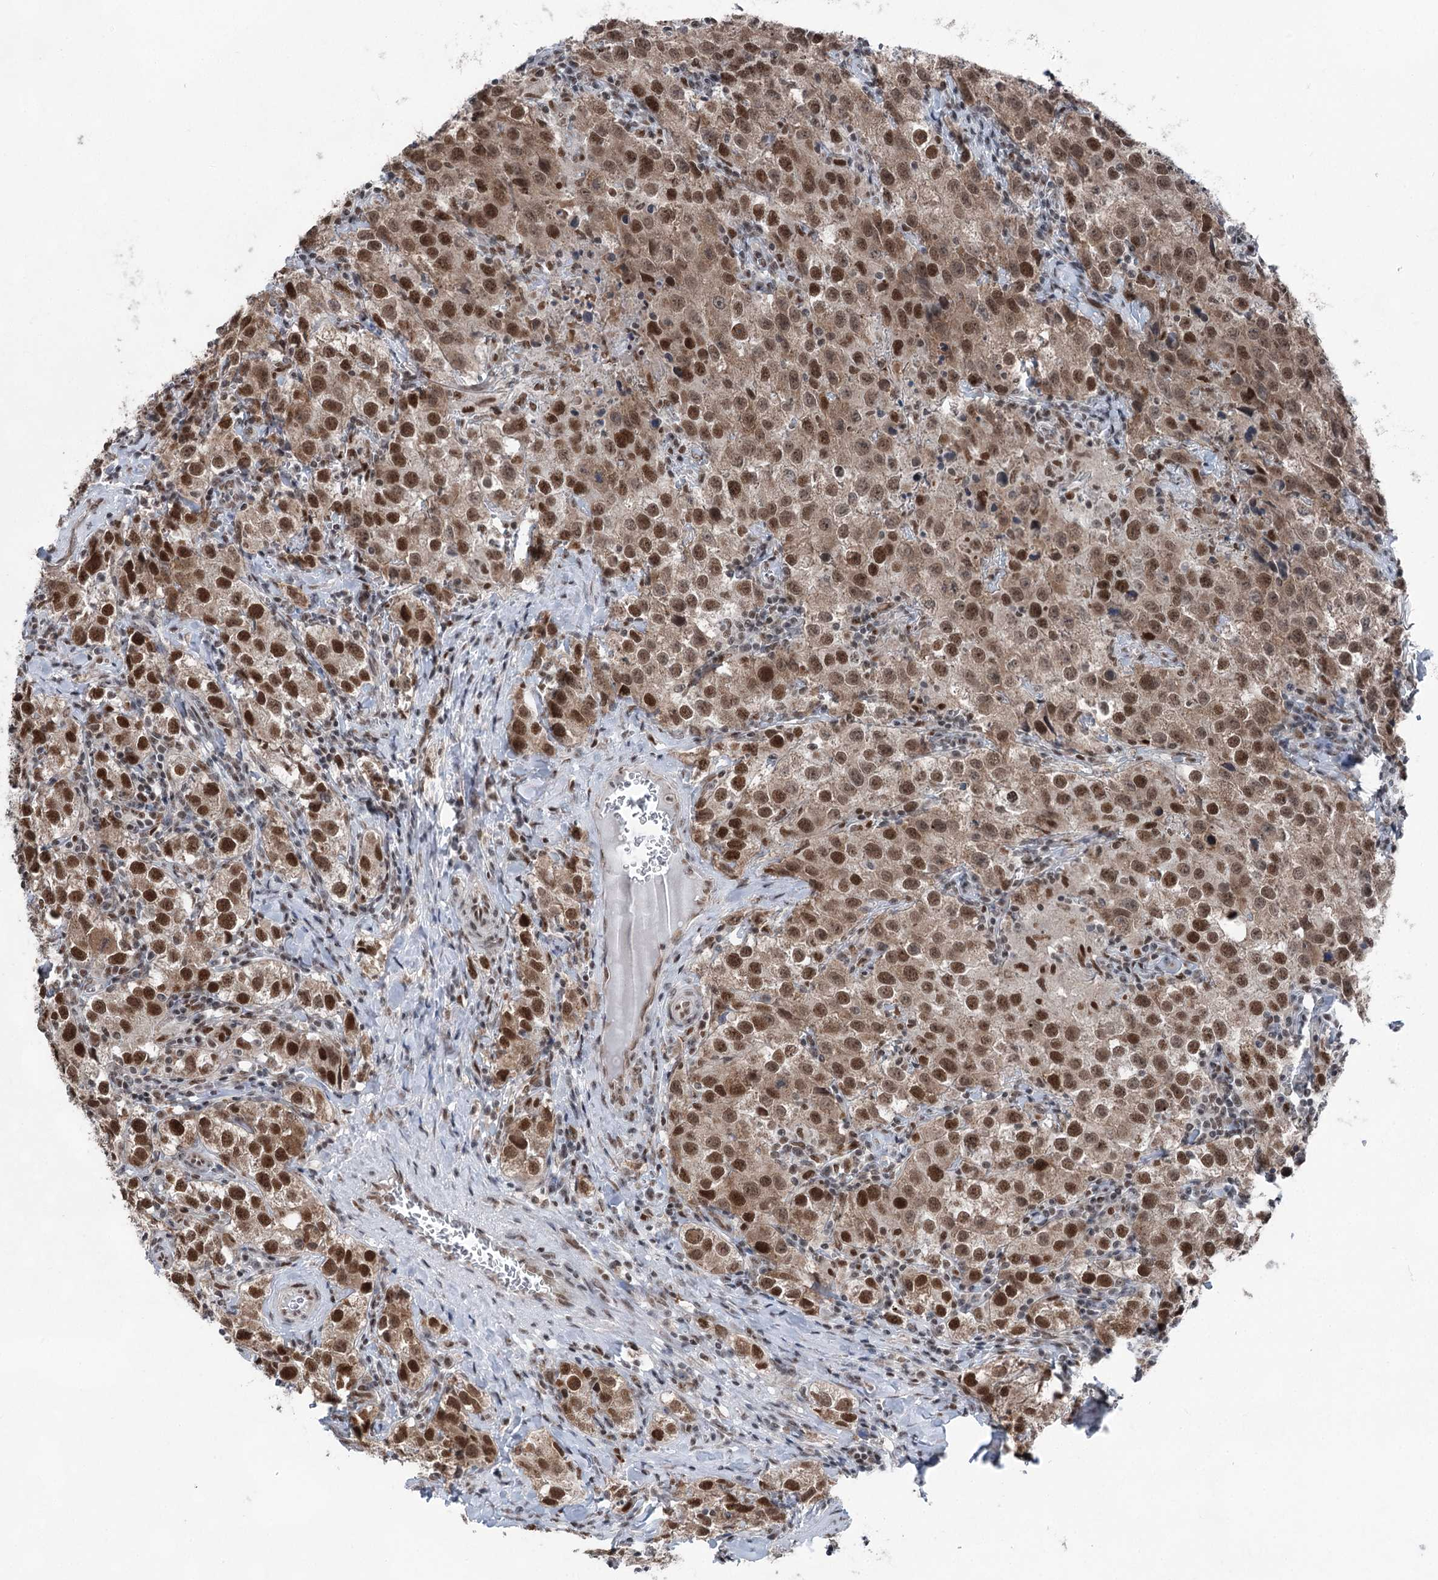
{"staining": {"intensity": "strong", "quantity": ">75%", "location": "nuclear"}, "tissue": "testis cancer", "cell_type": "Tumor cells", "image_type": "cancer", "snomed": [{"axis": "morphology", "description": "Seminoma, NOS"}, {"axis": "morphology", "description": "Carcinoma, Embryonal, NOS"}, {"axis": "topography", "description": "Testis"}], "caption": "IHC (DAB (3,3'-diaminobenzidine)) staining of human testis cancer displays strong nuclear protein positivity in about >75% of tumor cells. IHC stains the protein in brown and the nuclei are stained blue.", "gene": "ZCCHC8", "patient": {"sex": "male", "age": 43}}